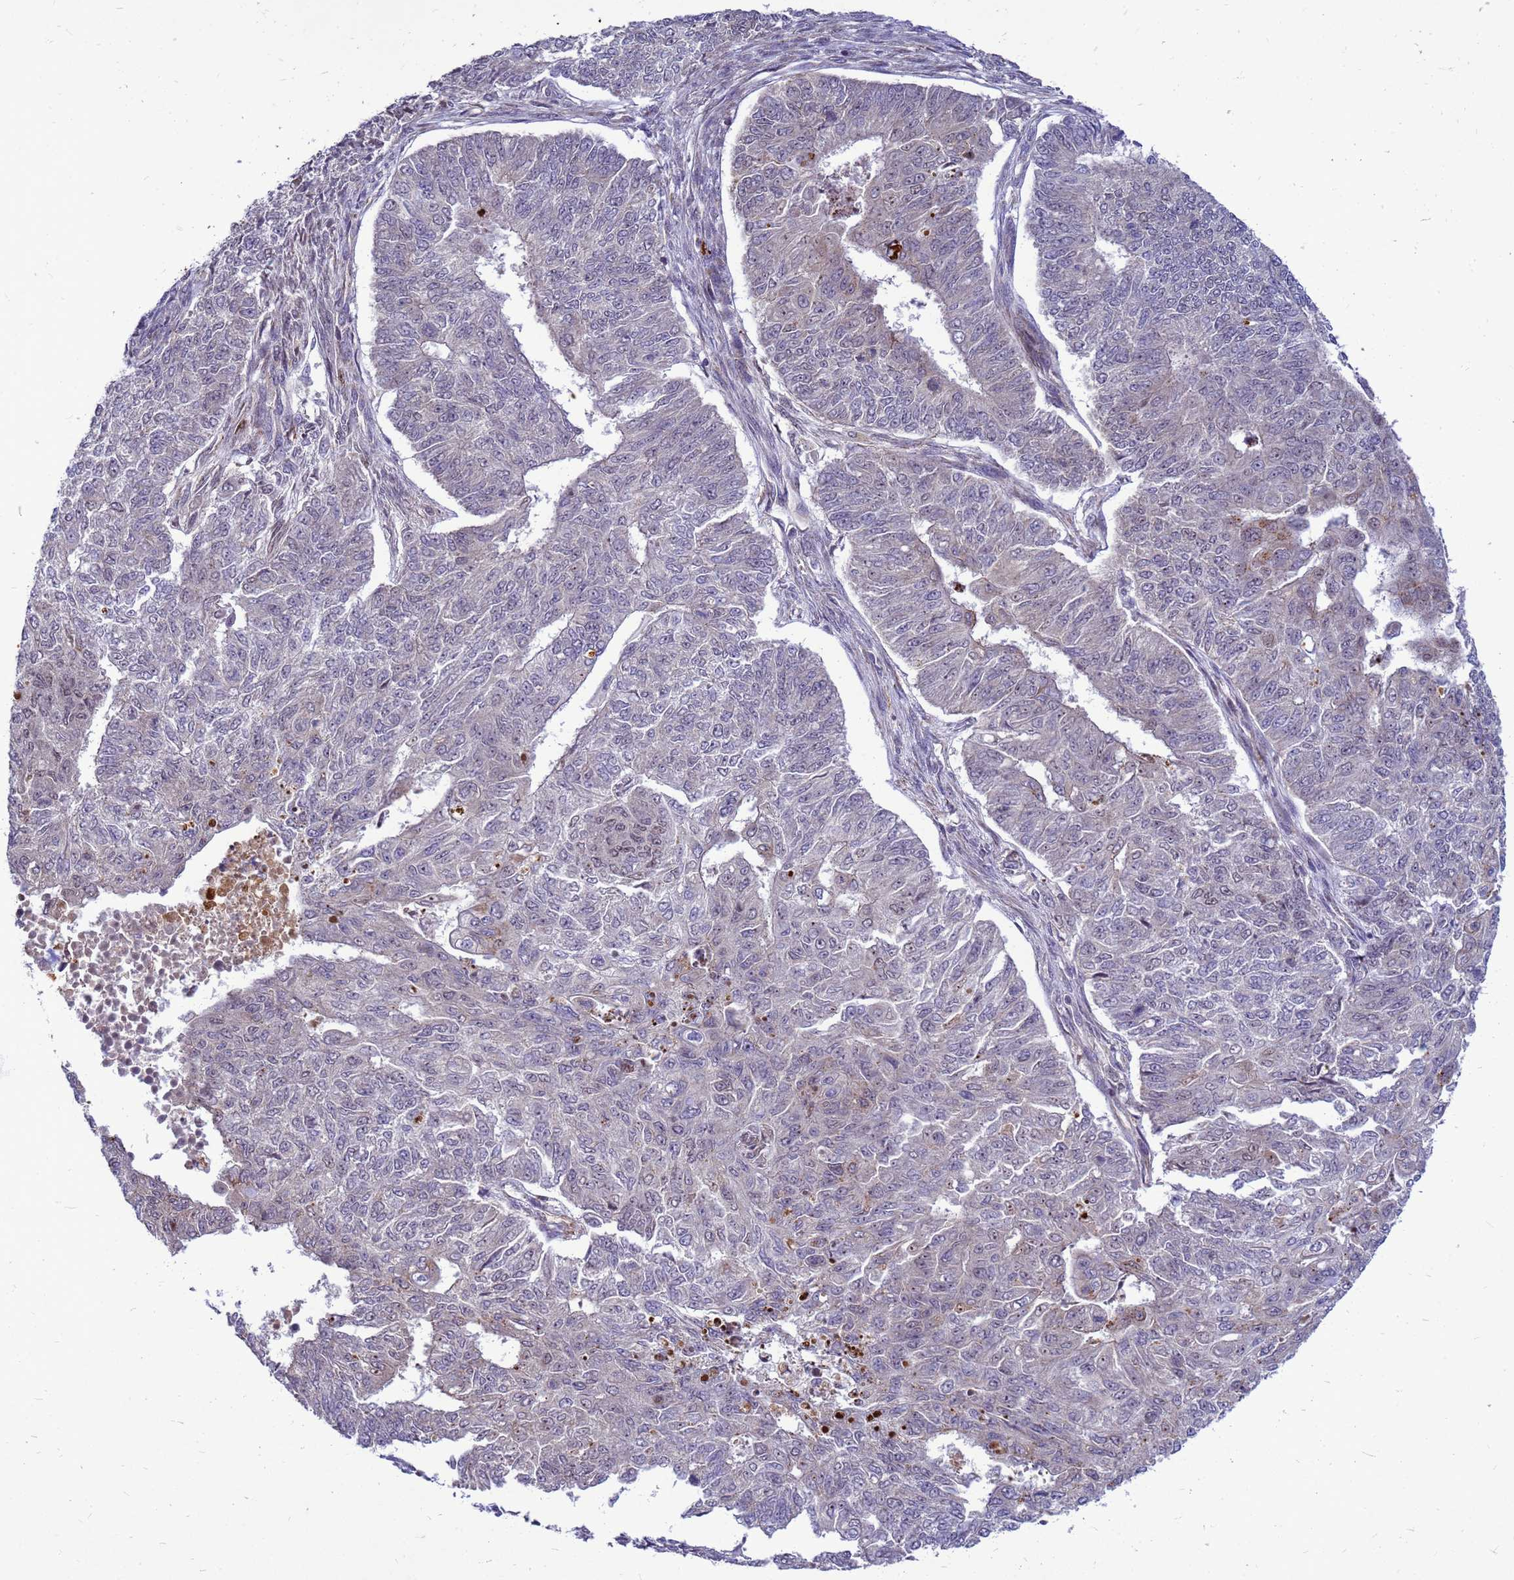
{"staining": {"intensity": "negative", "quantity": "none", "location": "none"}, "tissue": "endometrial cancer", "cell_type": "Tumor cells", "image_type": "cancer", "snomed": [{"axis": "morphology", "description": "Adenocarcinoma, NOS"}, {"axis": "topography", "description": "Endometrium"}], "caption": "High power microscopy photomicrograph of an immunohistochemistry (IHC) photomicrograph of adenocarcinoma (endometrial), revealing no significant positivity in tumor cells.", "gene": "C12orf43", "patient": {"sex": "female", "age": 32}}